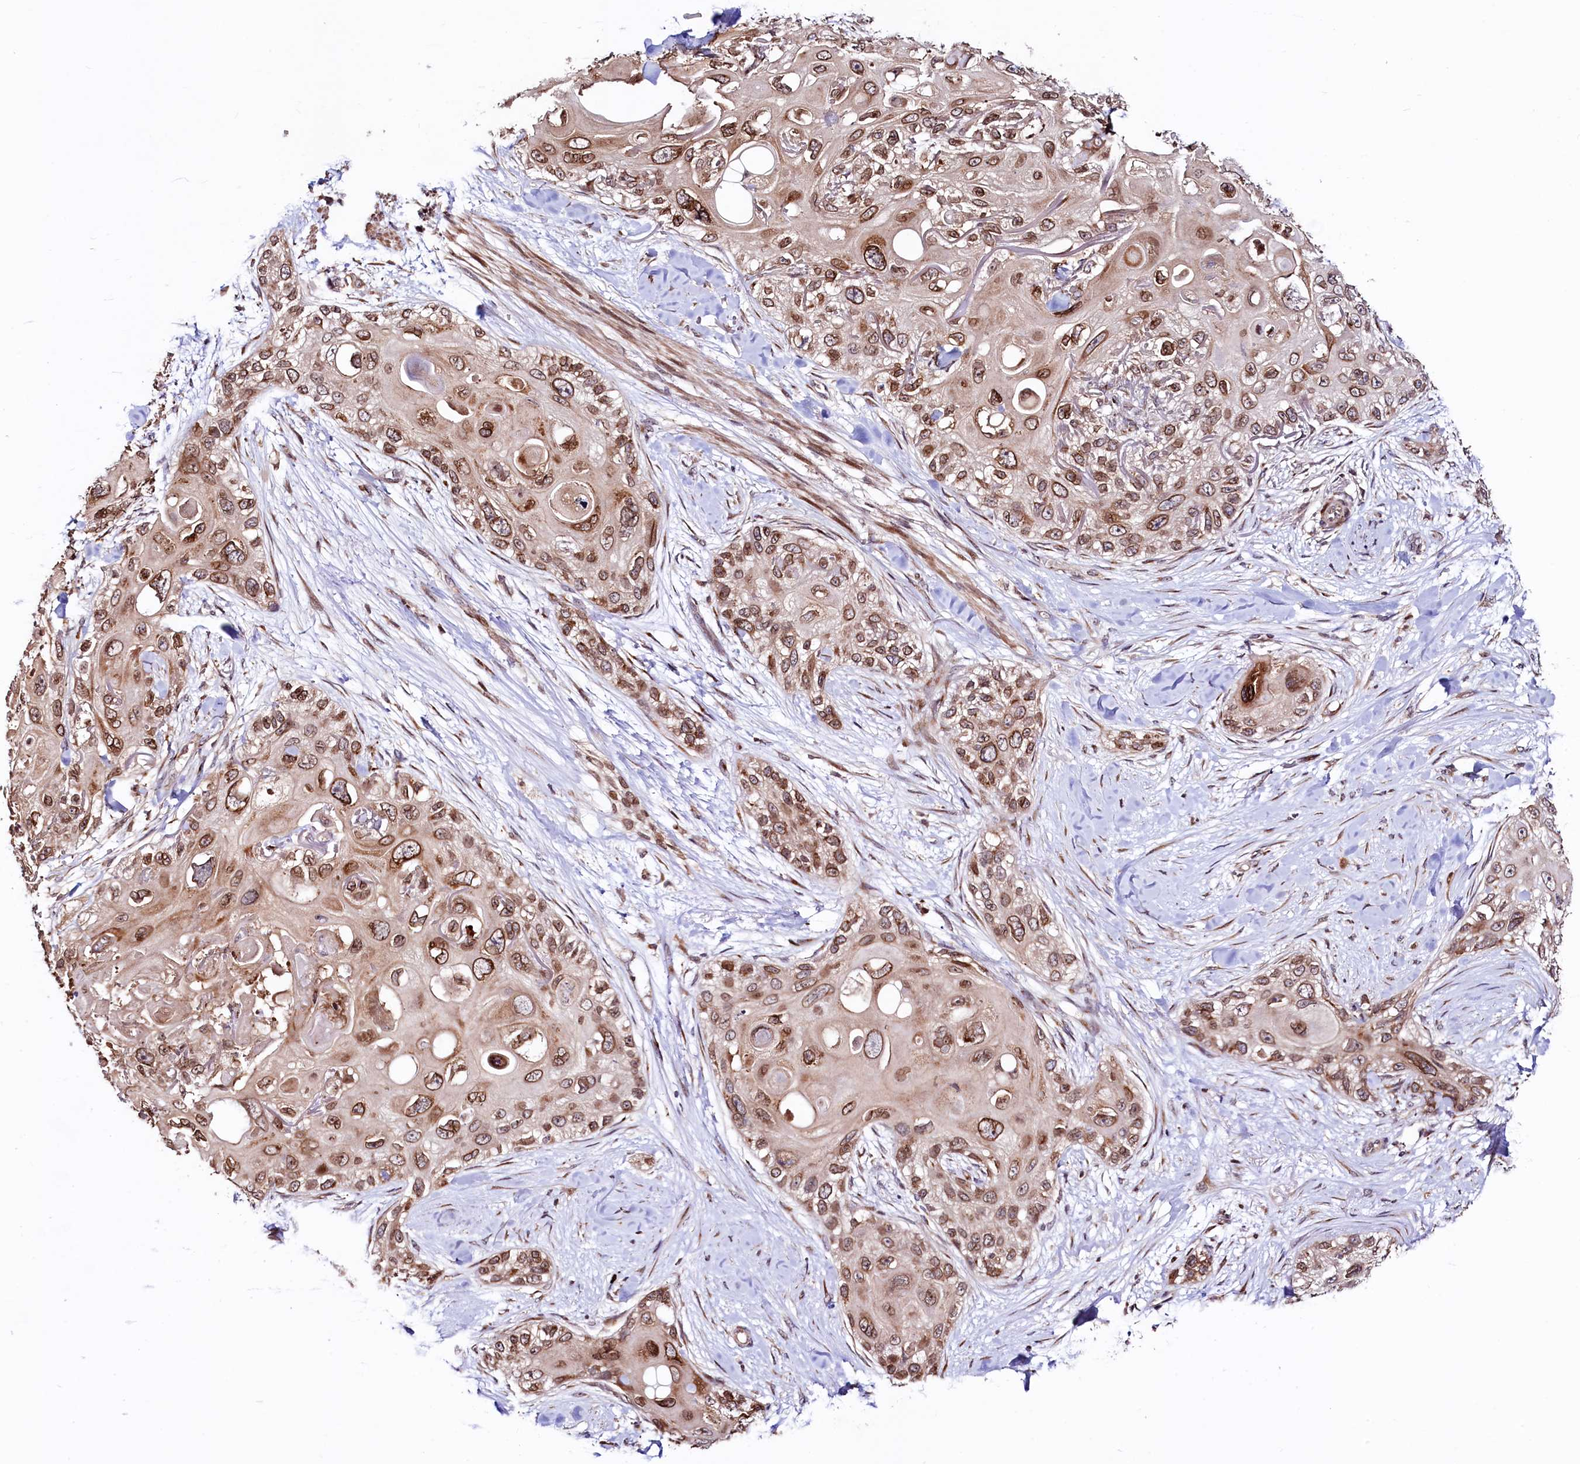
{"staining": {"intensity": "moderate", "quantity": ">75%", "location": "cytoplasmic/membranous,nuclear"}, "tissue": "skin cancer", "cell_type": "Tumor cells", "image_type": "cancer", "snomed": [{"axis": "morphology", "description": "Normal tissue, NOS"}, {"axis": "morphology", "description": "Squamous cell carcinoma, NOS"}, {"axis": "topography", "description": "Skin"}], "caption": "Skin cancer stained with a protein marker exhibits moderate staining in tumor cells.", "gene": "C5orf15", "patient": {"sex": "male", "age": 72}}